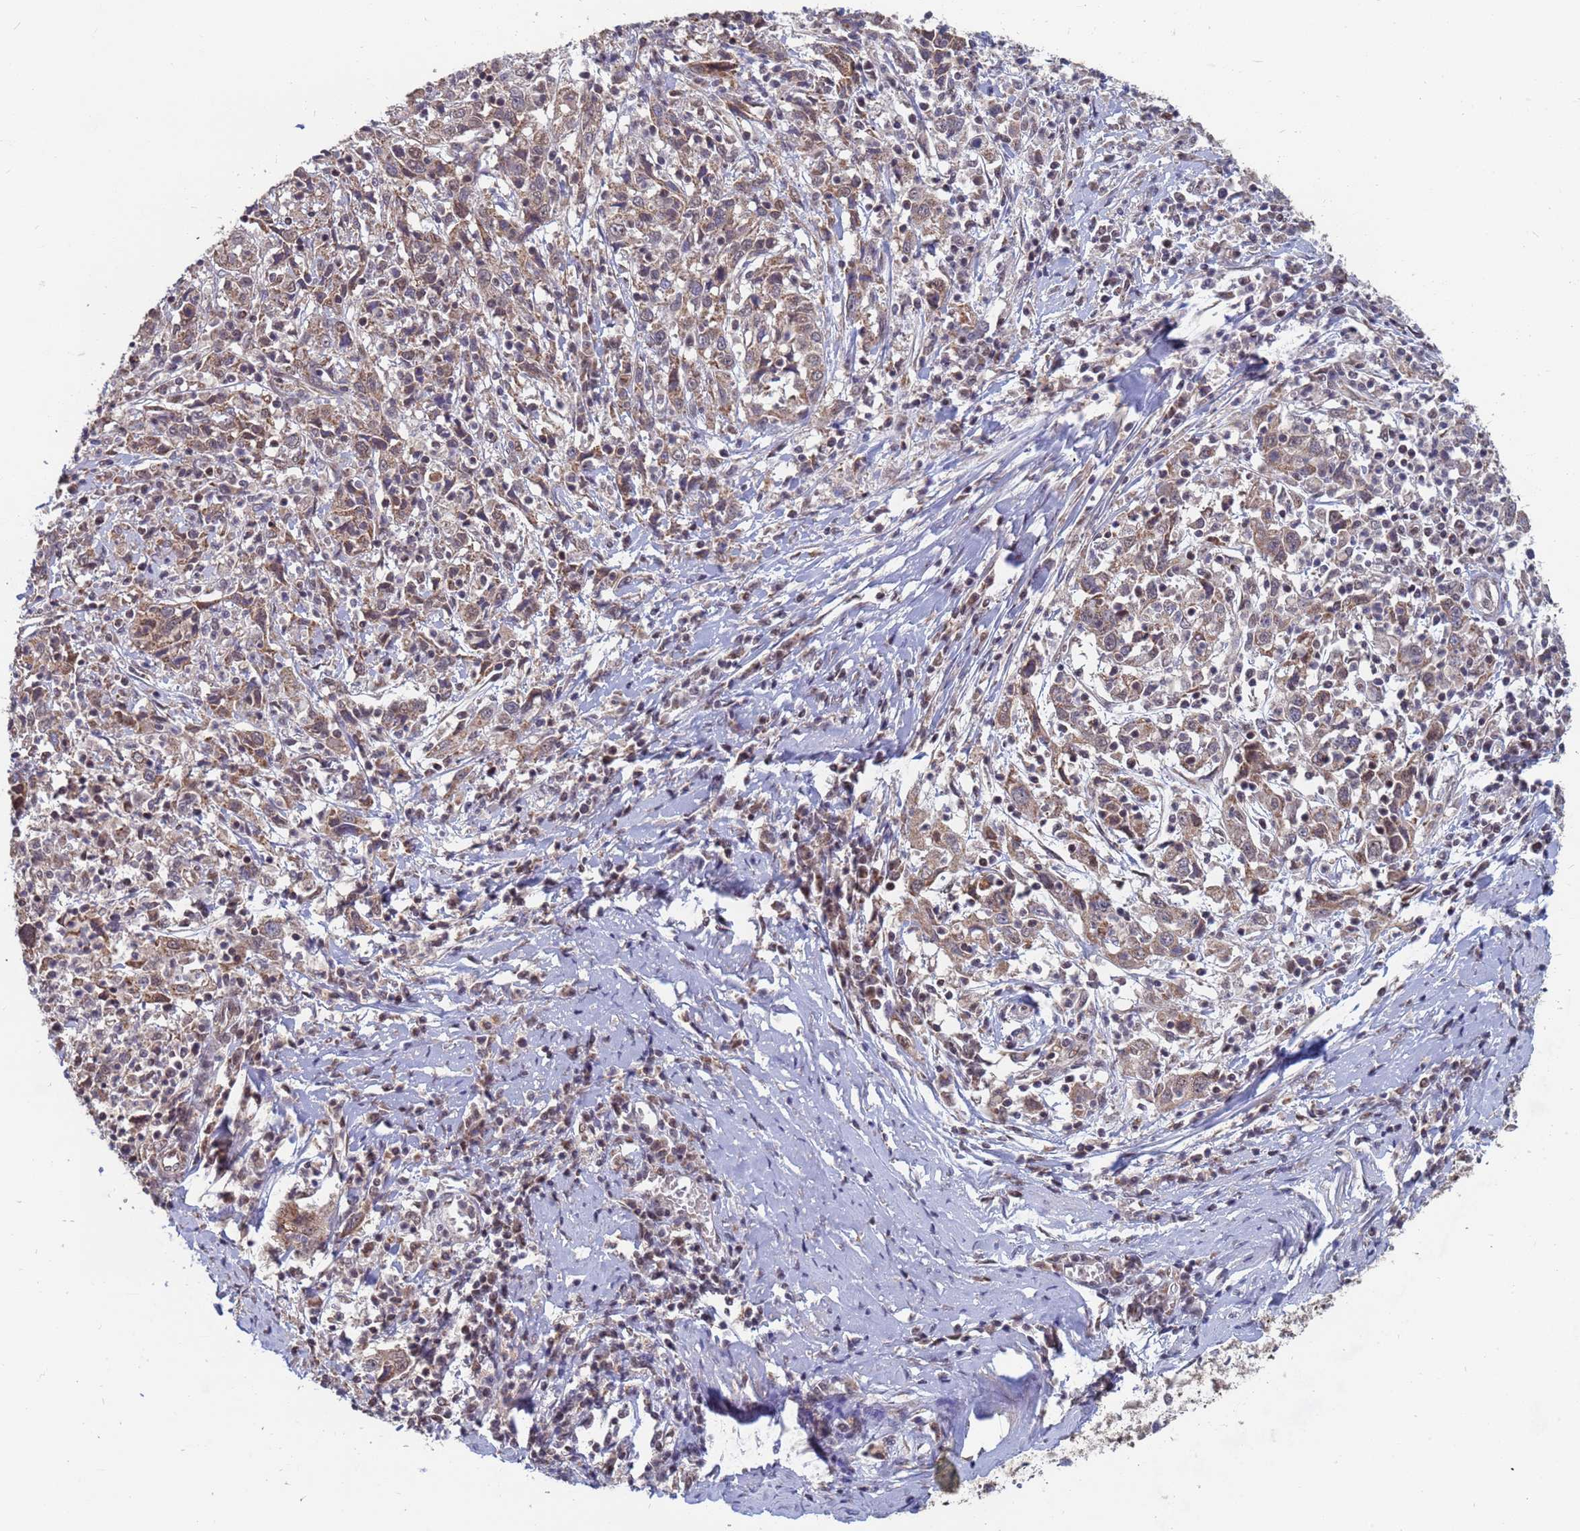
{"staining": {"intensity": "moderate", "quantity": ">75%", "location": "cytoplasmic/membranous,nuclear"}, "tissue": "cervical cancer", "cell_type": "Tumor cells", "image_type": "cancer", "snomed": [{"axis": "morphology", "description": "Squamous cell carcinoma, NOS"}, {"axis": "topography", "description": "Cervix"}], "caption": "Human squamous cell carcinoma (cervical) stained with a brown dye demonstrates moderate cytoplasmic/membranous and nuclear positive expression in about >75% of tumor cells.", "gene": "DENND2B", "patient": {"sex": "female", "age": 46}}